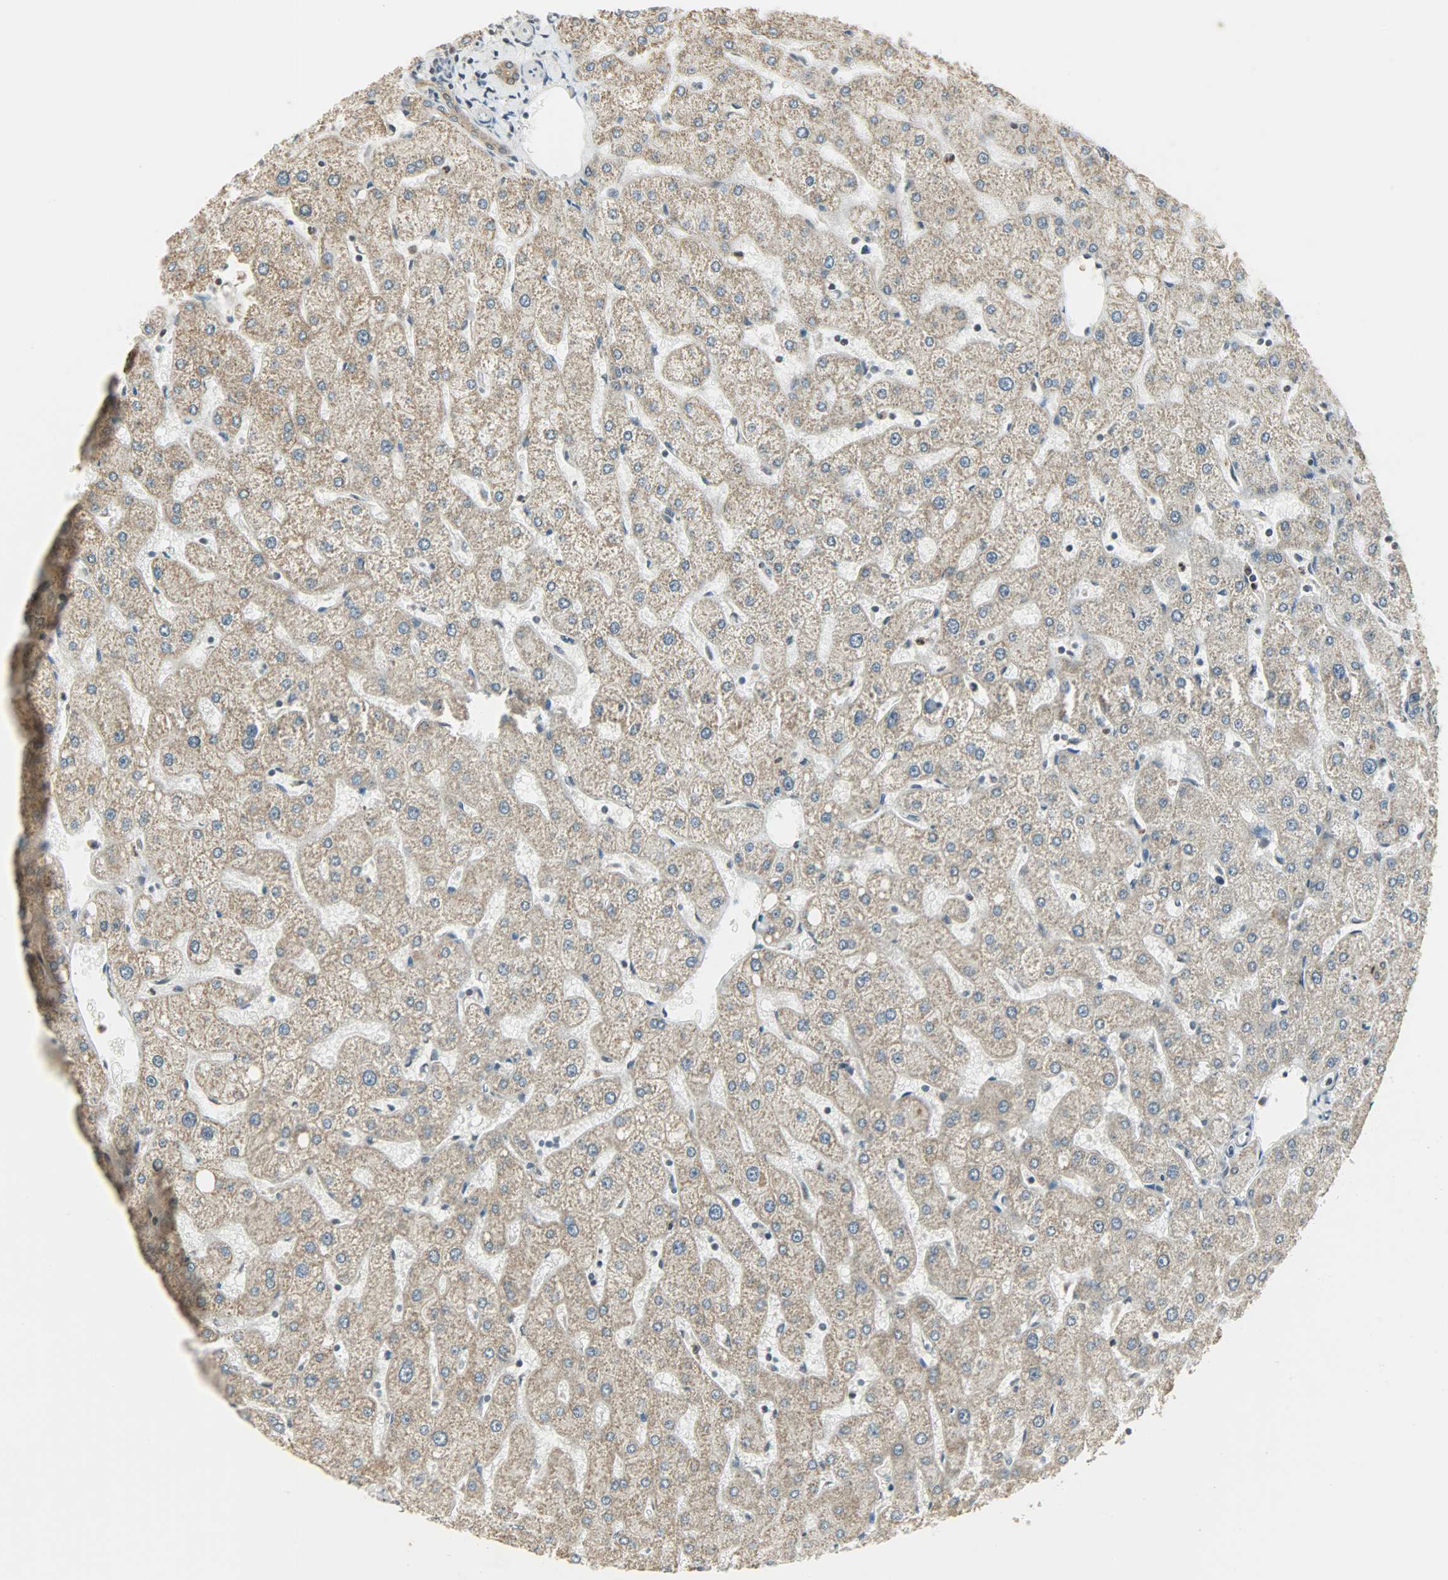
{"staining": {"intensity": "weak", "quantity": ">75%", "location": "cytoplasmic/membranous"}, "tissue": "liver", "cell_type": "Cholangiocytes", "image_type": "normal", "snomed": [{"axis": "morphology", "description": "Normal tissue, NOS"}, {"axis": "topography", "description": "Liver"}], "caption": "Immunohistochemistry of normal human liver displays low levels of weak cytoplasmic/membranous positivity in approximately >75% of cholangiocytes. Nuclei are stained in blue.", "gene": "SMARCA5", "patient": {"sex": "male", "age": 67}}